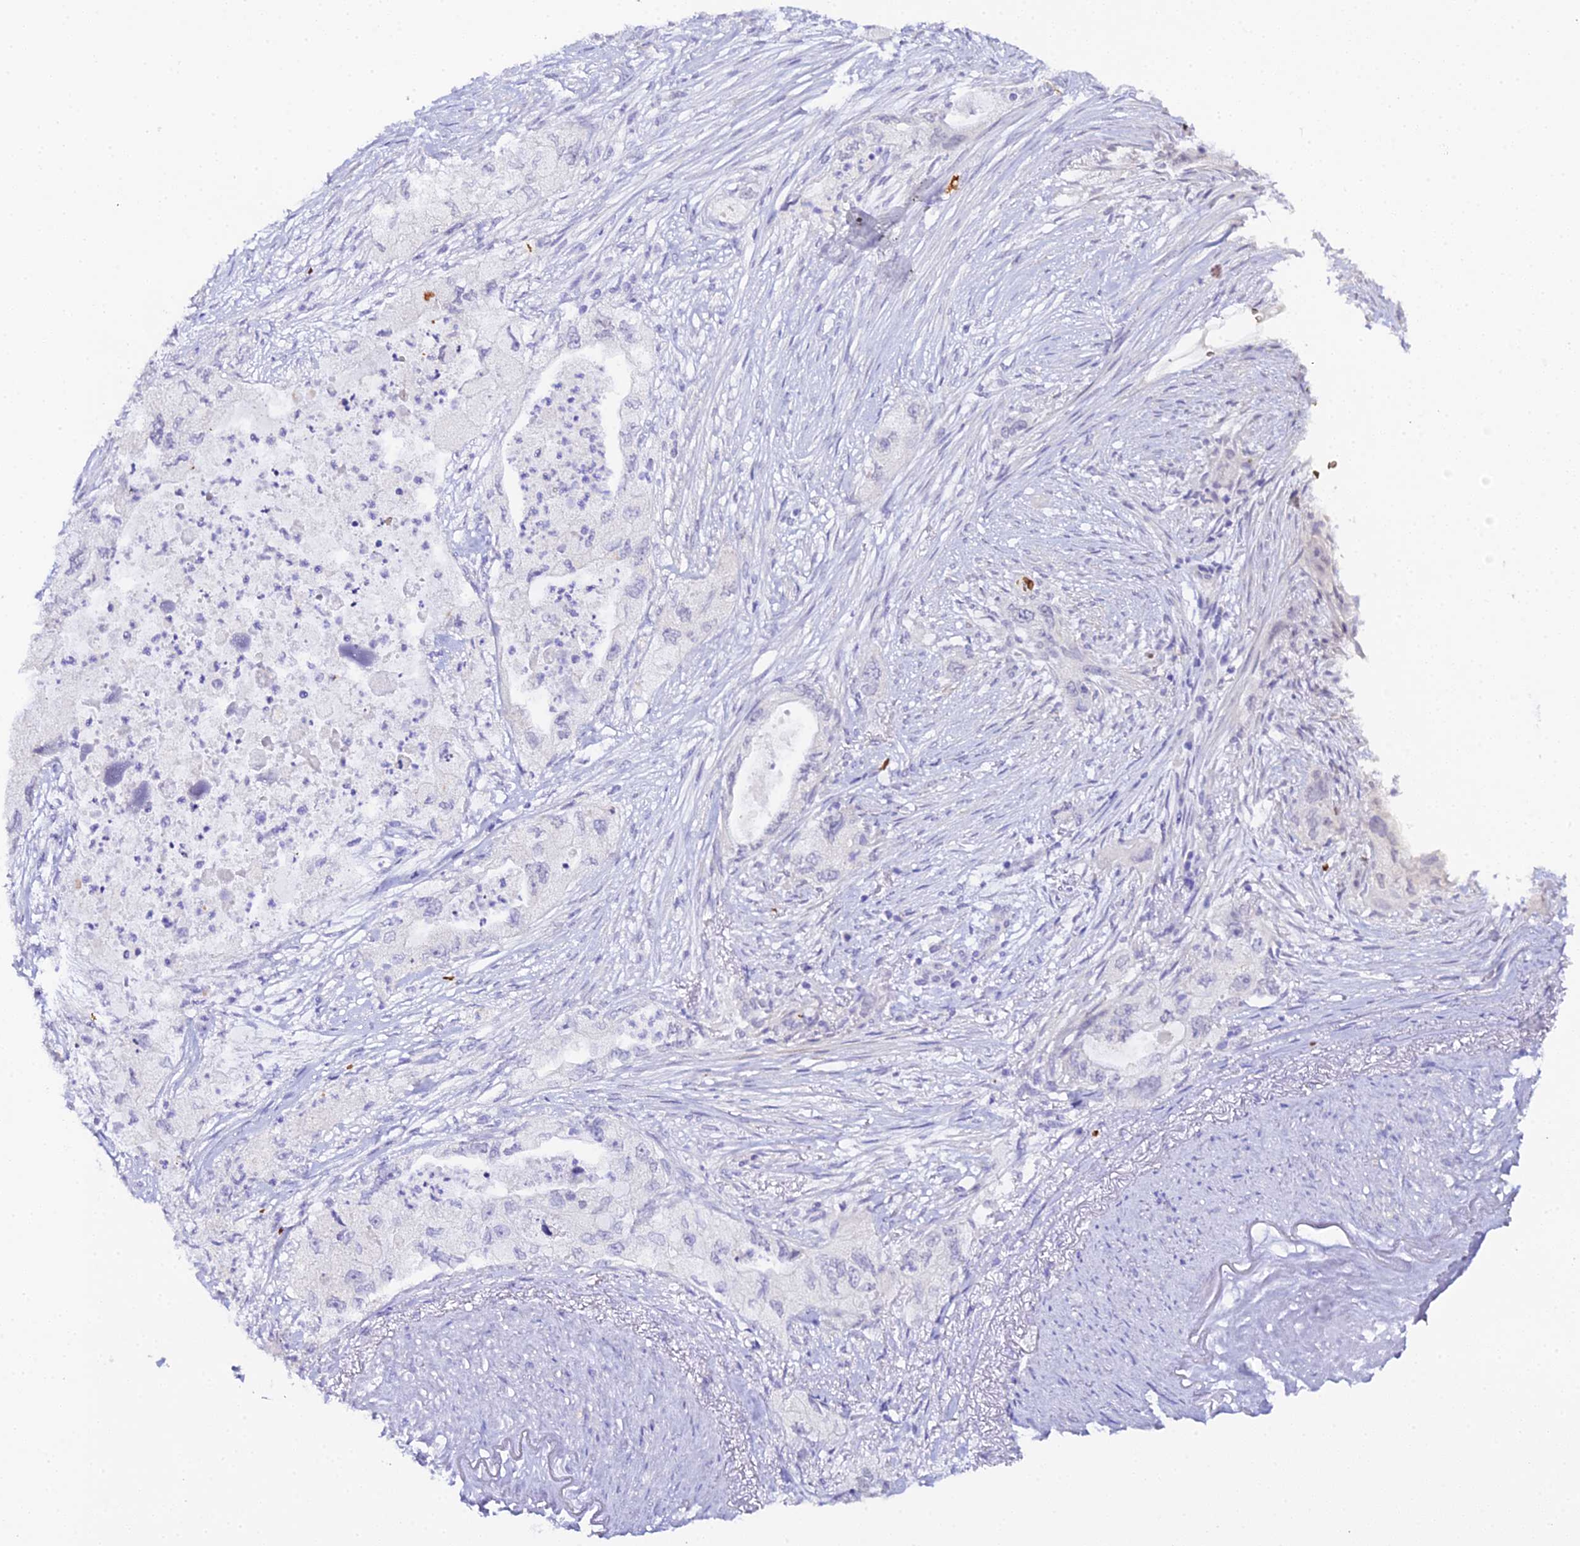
{"staining": {"intensity": "negative", "quantity": "none", "location": "none"}, "tissue": "pancreatic cancer", "cell_type": "Tumor cells", "image_type": "cancer", "snomed": [{"axis": "morphology", "description": "Adenocarcinoma, NOS"}, {"axis": "topography", "description": "Pancreas"}], "caption": "Pancreatic adenocarcinoma was stained to show a protein in brown. There is no significant expression in tumor cells.", "gene": "CFAP45", "patient": {"sex": "female", "age": 73}}